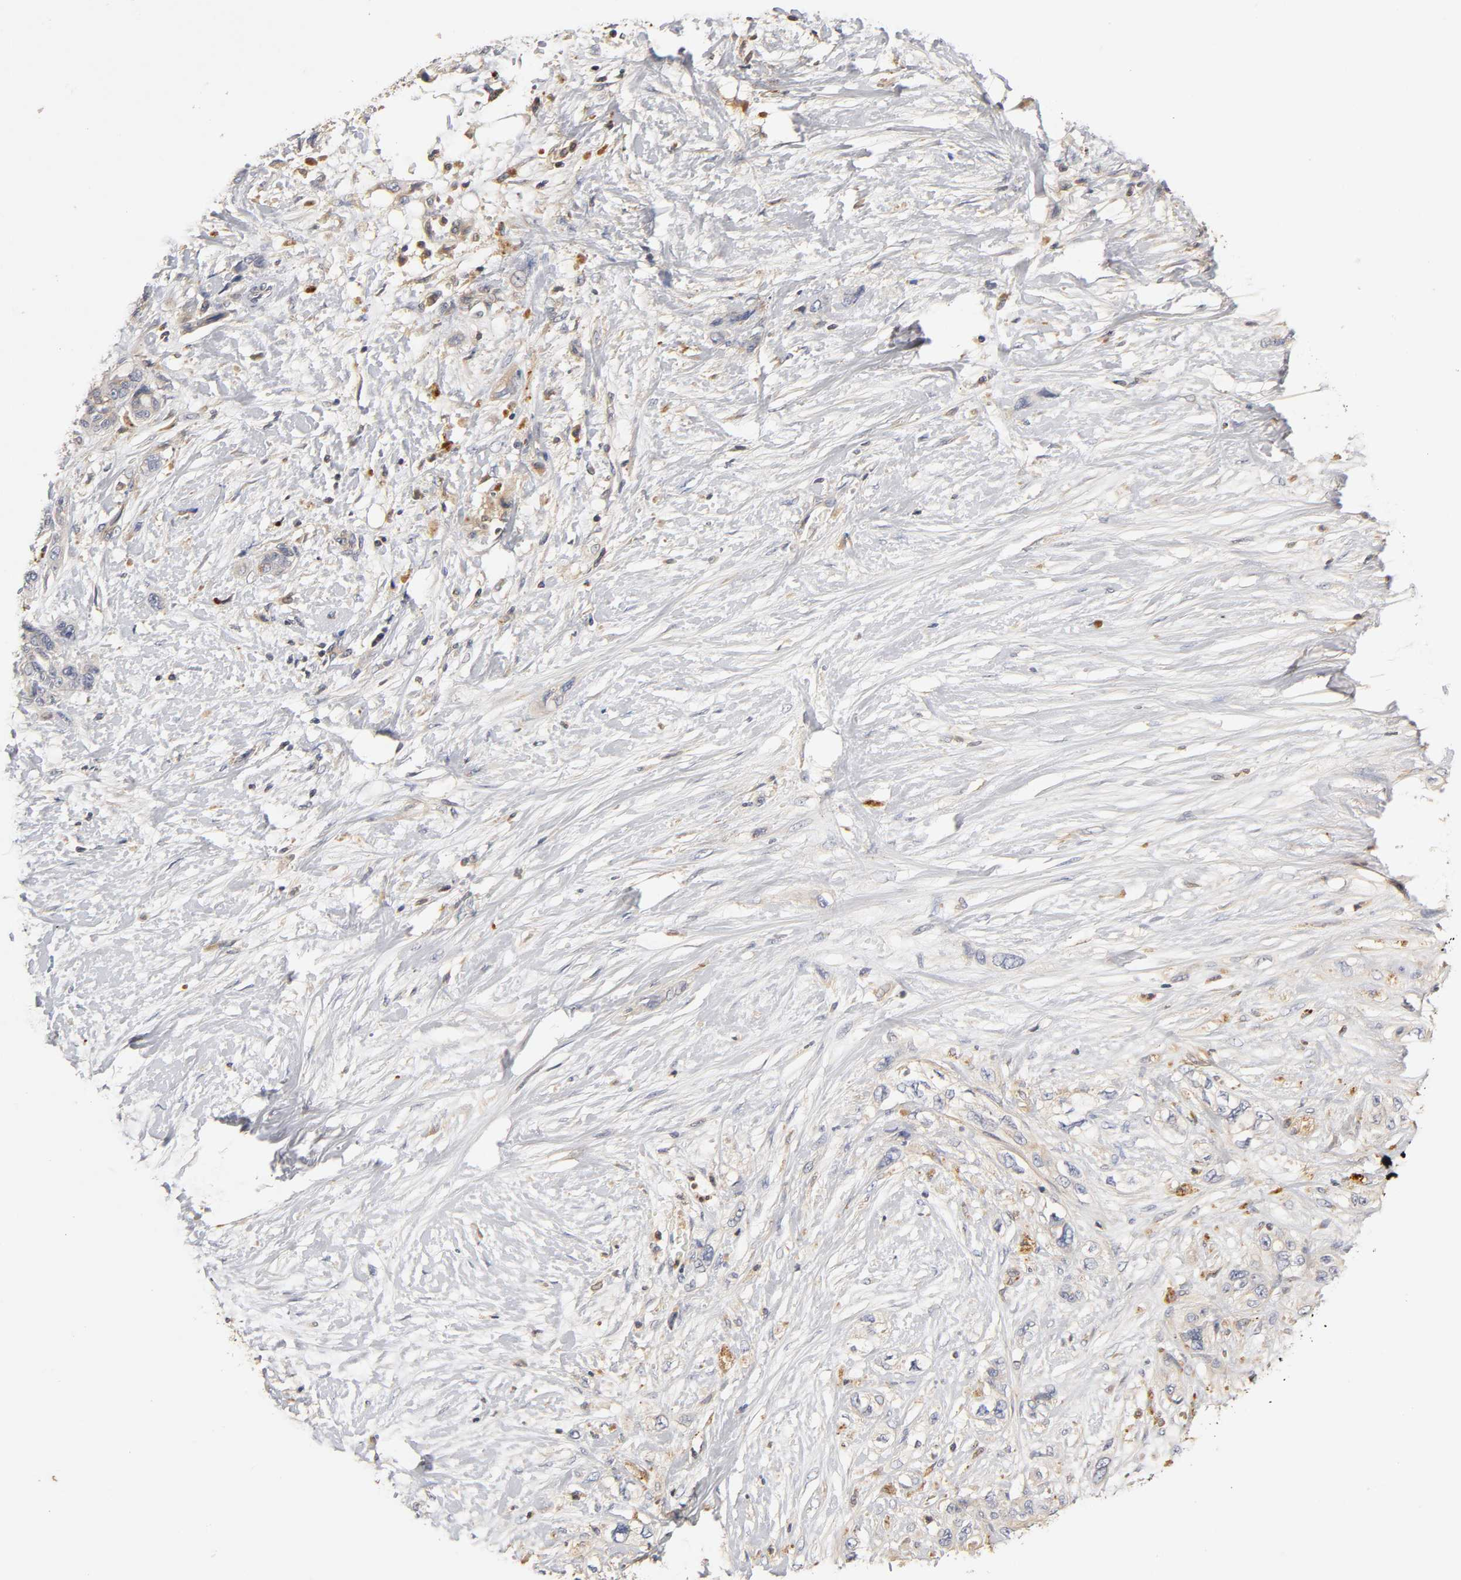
{"staining": {"intensity": "weak", "quantity": "25%-75%", "location": "cytoplasmic/membranous"}, "tissue": "pancreatic cancer", "cell_type": "Tumor cells", "image_type": "cancer", "snomed": [{"axis": "morphology", "description": "Adenocarcinoma, NOS"}, {"axis": "topography", "description": "Pancreas"}], "caption": "Pancreatic cancer (adenocarcinoma) was stained to show a protein in brown. There is low levels of weak cytoplasmic/membranous staining in approximately 25%-75% of tumor cells. (Brightfield microscopy of DAB IHC at high magnification).", "gene": "RHOA", "patient": {"sex": "male", "age": 46}}